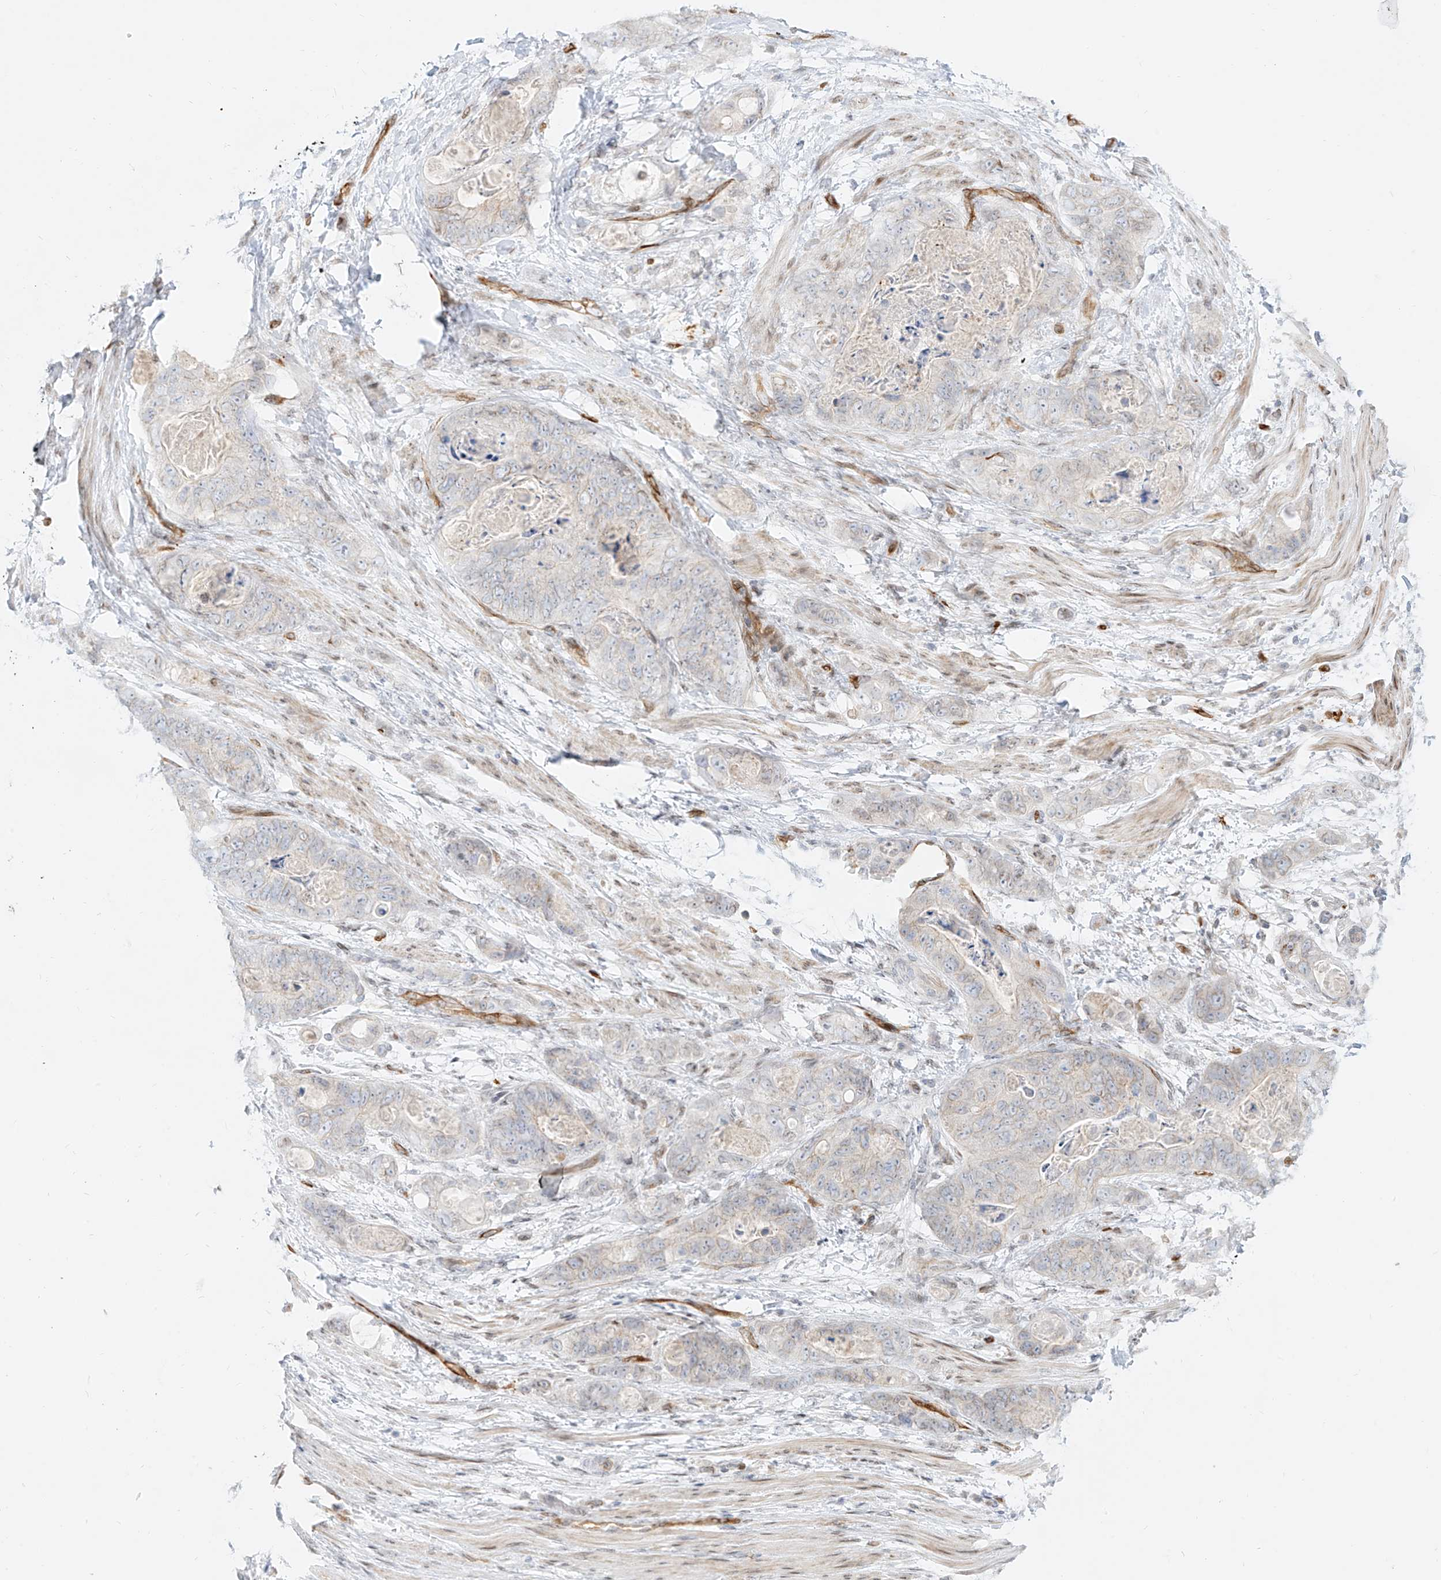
{"staining": {"intensity": "negative", "quantity": "none", "location": "none"}, "tissue": "stomach cancer", "cell_type": "Tumor cells", "image_type": "cancer", "snomed": [{"axis": "morphology", "description": "Adenocarcinoma, NOS"}, {"axis": "topography", "description": "Stomach"}], "caption": "There is no significant expression in tumor cells of stomach cancer.", "gene": "NHSL1", "patient": {"sex": "female", "age": 89}}